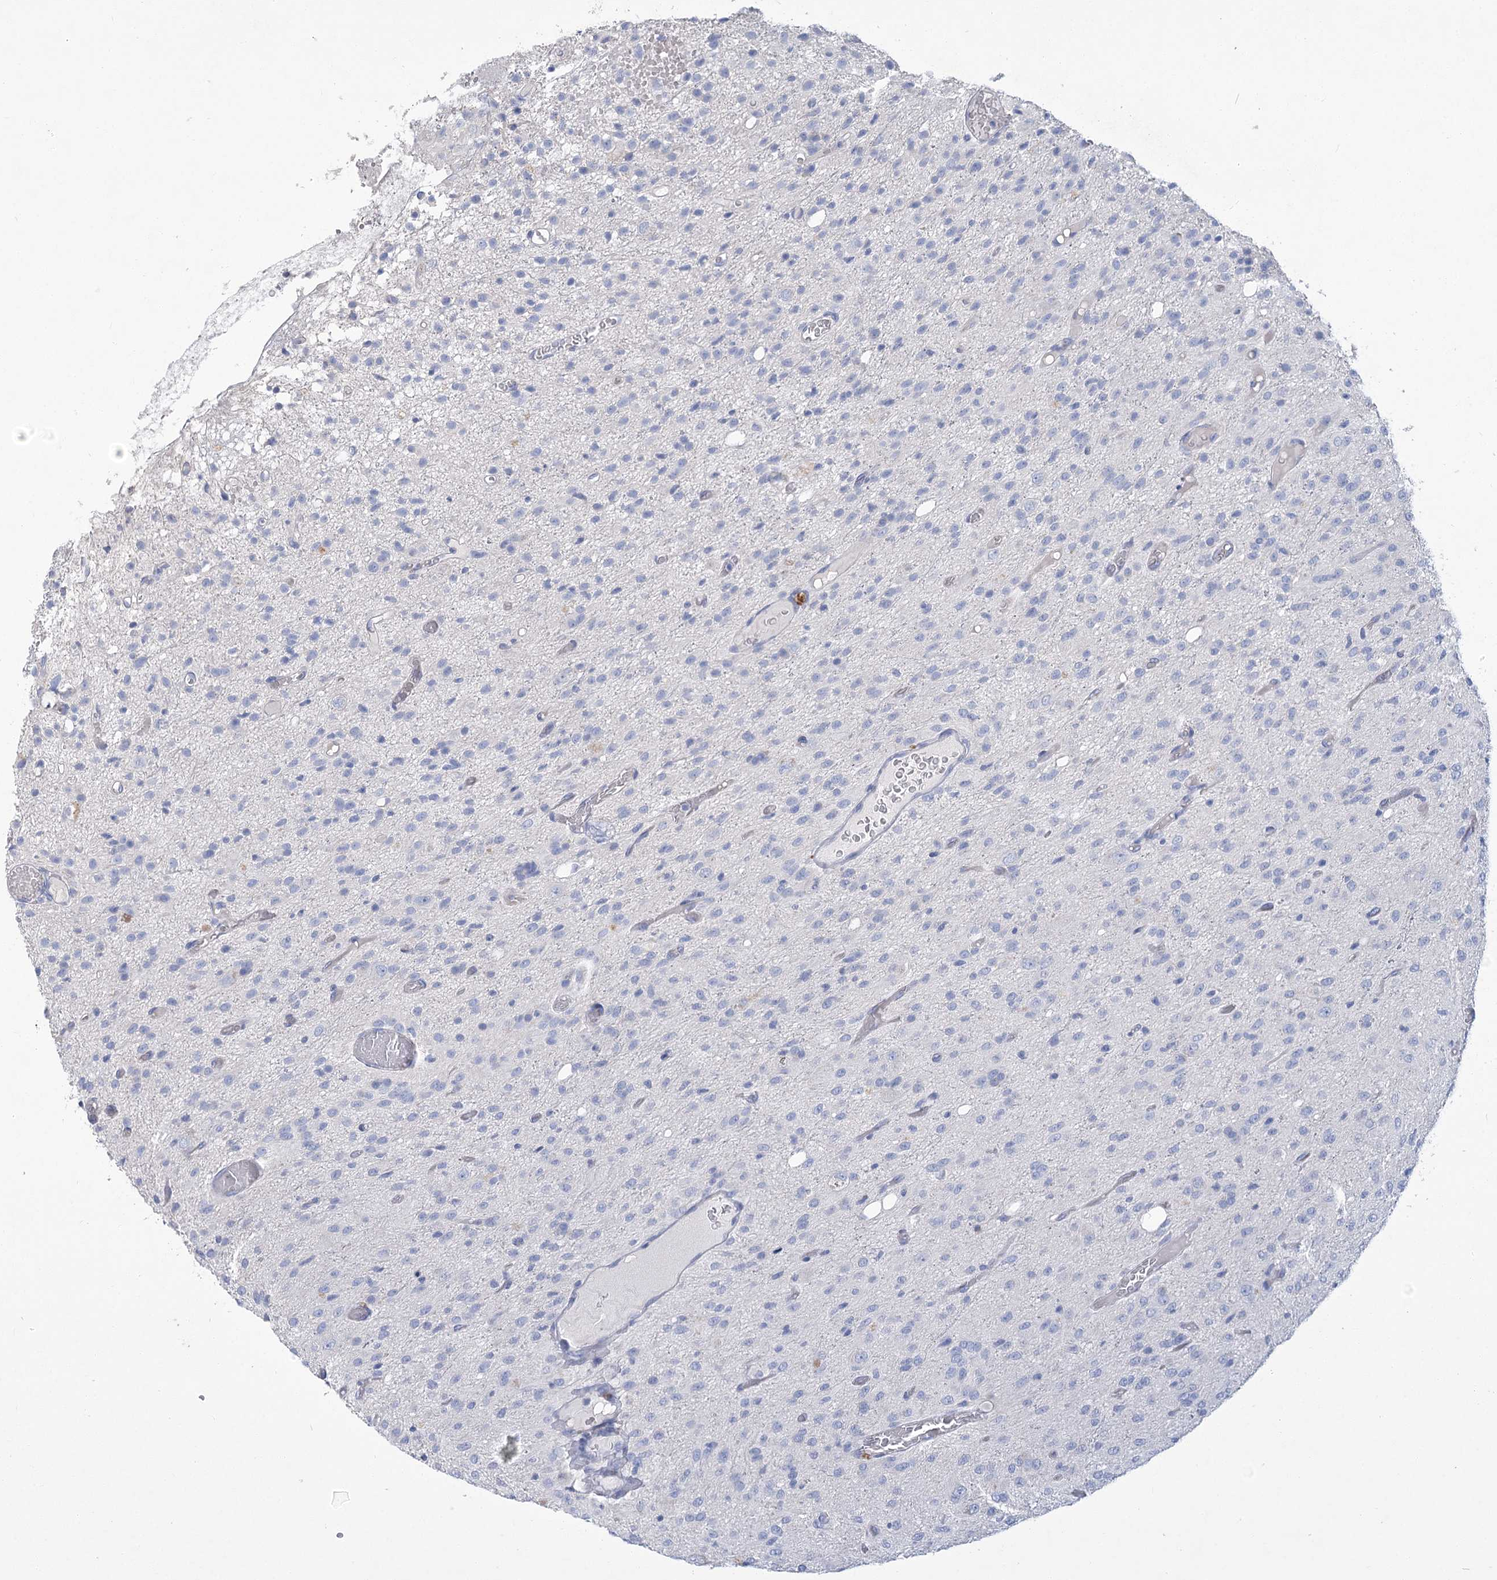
{"staining": {"intensity": "negative", "quantity": "none", "location": "none"}, "tissue": "glioma", "cell_type": "Tumor cells", "image_type": "cancer", "snomed": [{"axis": "morphology", "description": "Glioma, malignant, High grade"}, {"axis": "topography", "description": "Brain"}], "caption": "DAB (3,3'-diaminobenzidine) immunohistochemical staining of human glioma displays no significant positivity in tumor cells. (Brightfield microscopy of DAB (3,3'-diaminobenzidine) IHC at high magnification).", "gene": "SLC9A3", "patient": {"sex": "female", "age": 59}}